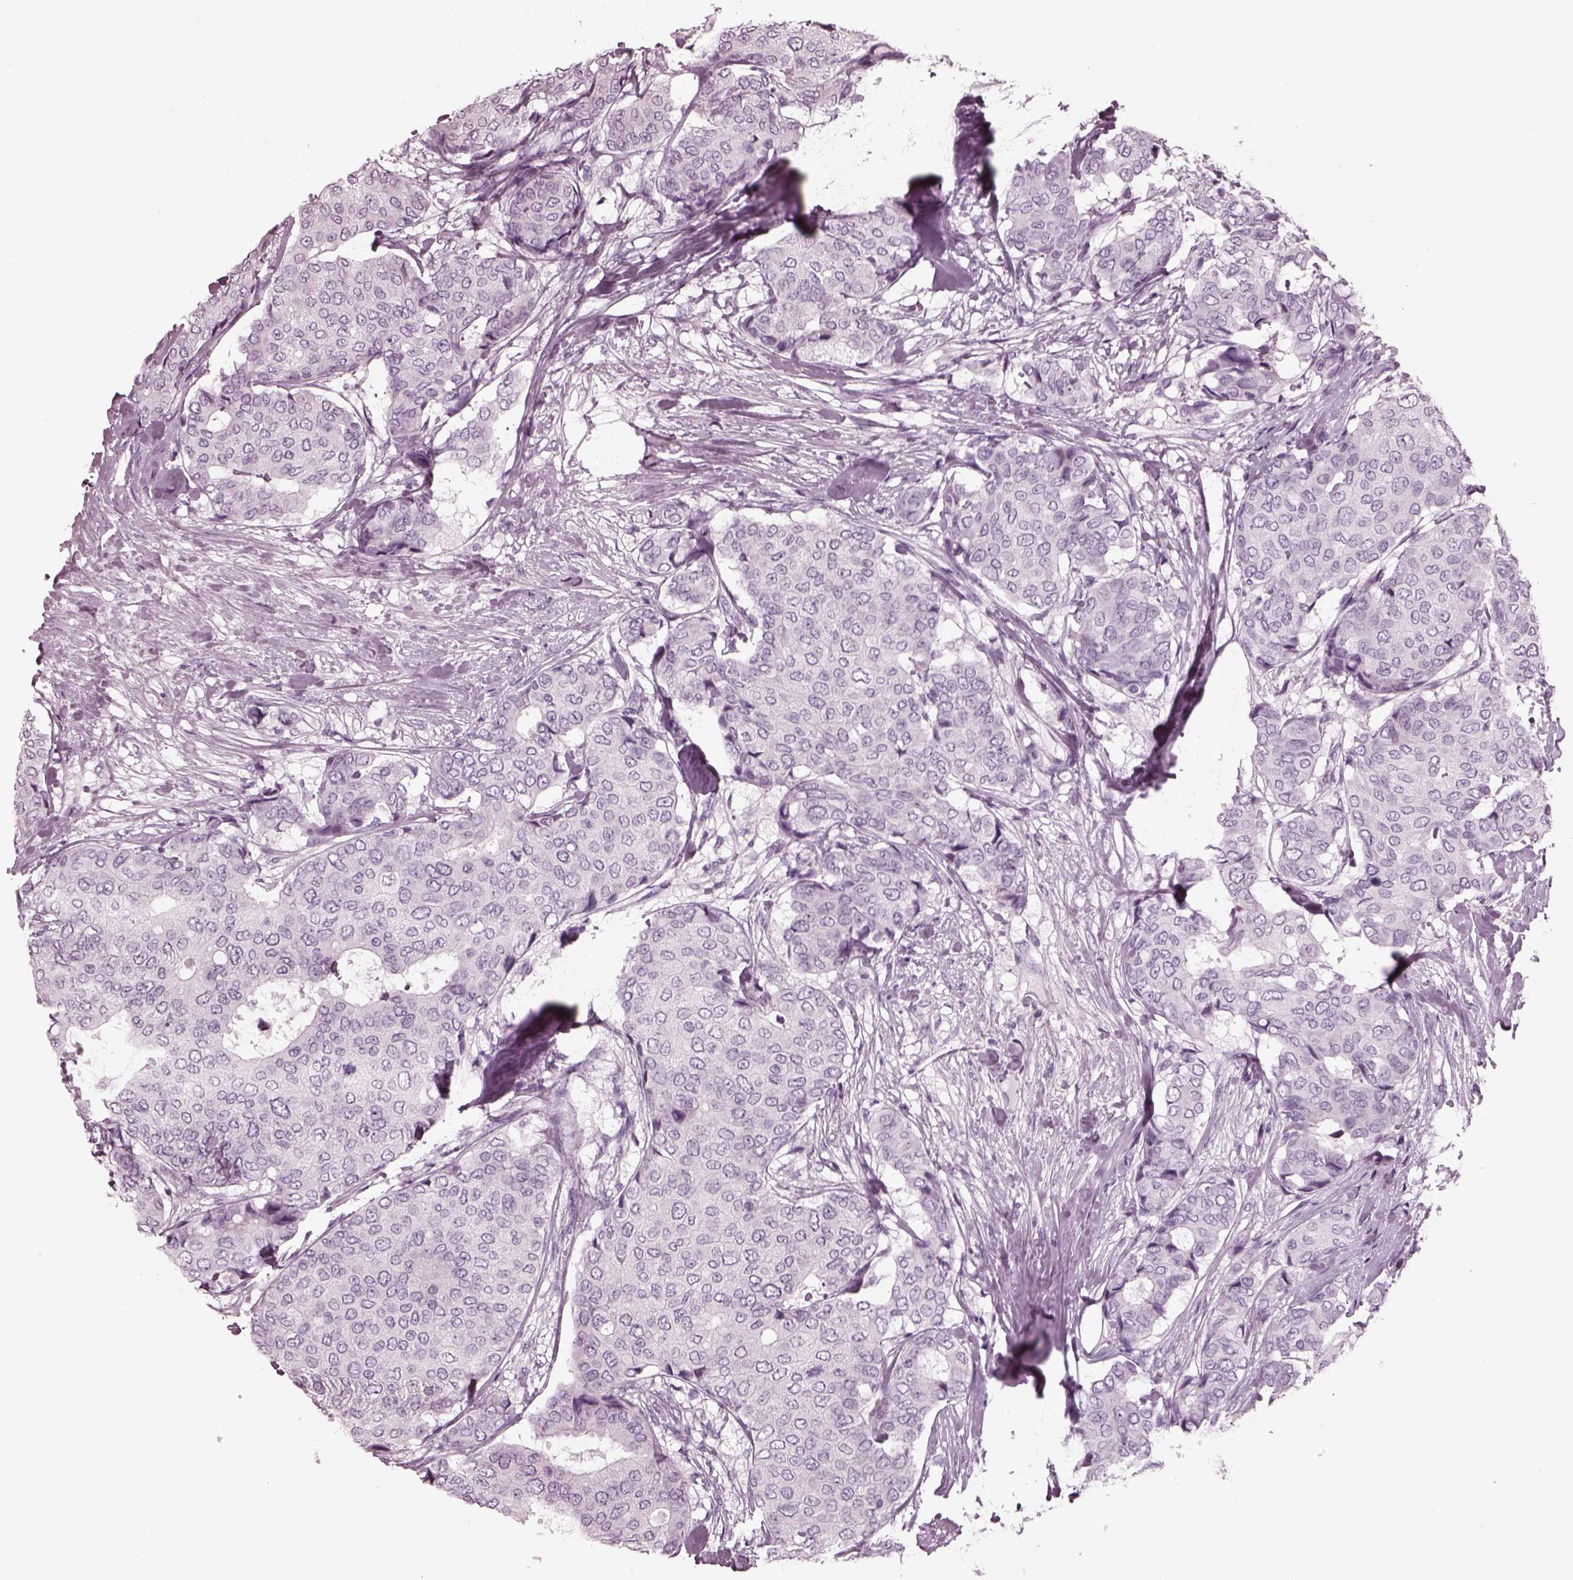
{"staining": {"intensity": "negative", "quantity": "none", "location": "none"}, "tissue": "breast cancer", "cell_type": "Tumor cells", "image_type": "cancer", "snomed": [{"axis": "morphology", "description": "Duct carcinoma"}, {"axis": "topography", "description": "Breast"}], "caption": "A photomicrograph of infiltrating ductal carcinoma (breast) stained for a protein demonstrates no brown staining in tumor cells. (Stains: DAB immunohistochemistry with hematoxylin counter stain, Microscopy: brightfield microscopy at high magnification).", "gene": "RCVRN", "patient": {"sex": "female", "age": 75}}